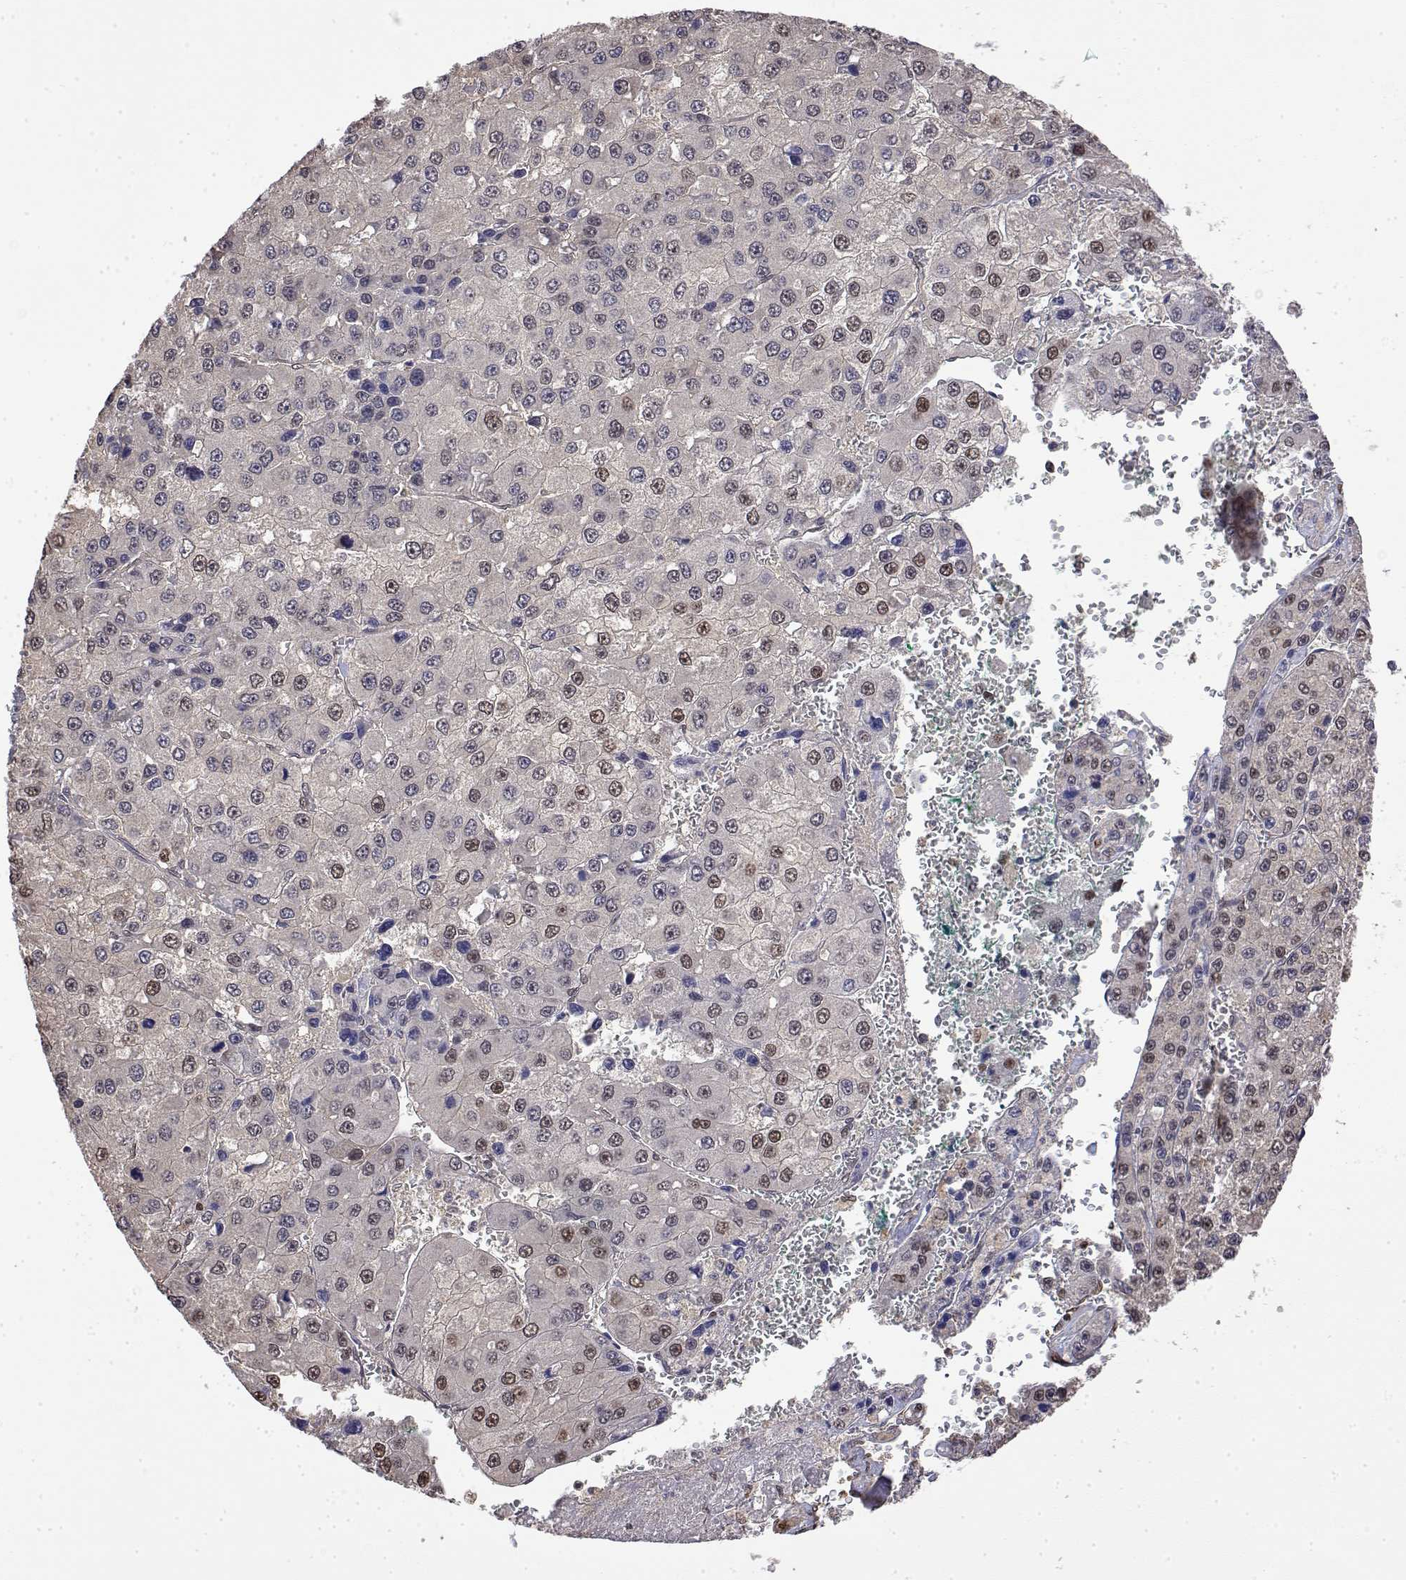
{"staining": {"intensity": "moderate", "quantity": "<25%", "location": "nuclear"}, "tissue": "liver cancer", "cell_type": "Tumor cells", "image_type": "cancer", "snomed": [{"axis": "morphology", "description": "Carcinoma, Hepatocellular, NOS"}, {"axis": "topography", "description": "Liver"}], "caption": "Liver cancer (hepatocellular carcinoma) was stained to show a protein in brown. There is low levels of moderate nuclear expression in about <25% of tumor cells.", "gene": "TPI1", "patient": {"sex": "female", "age": 73}}